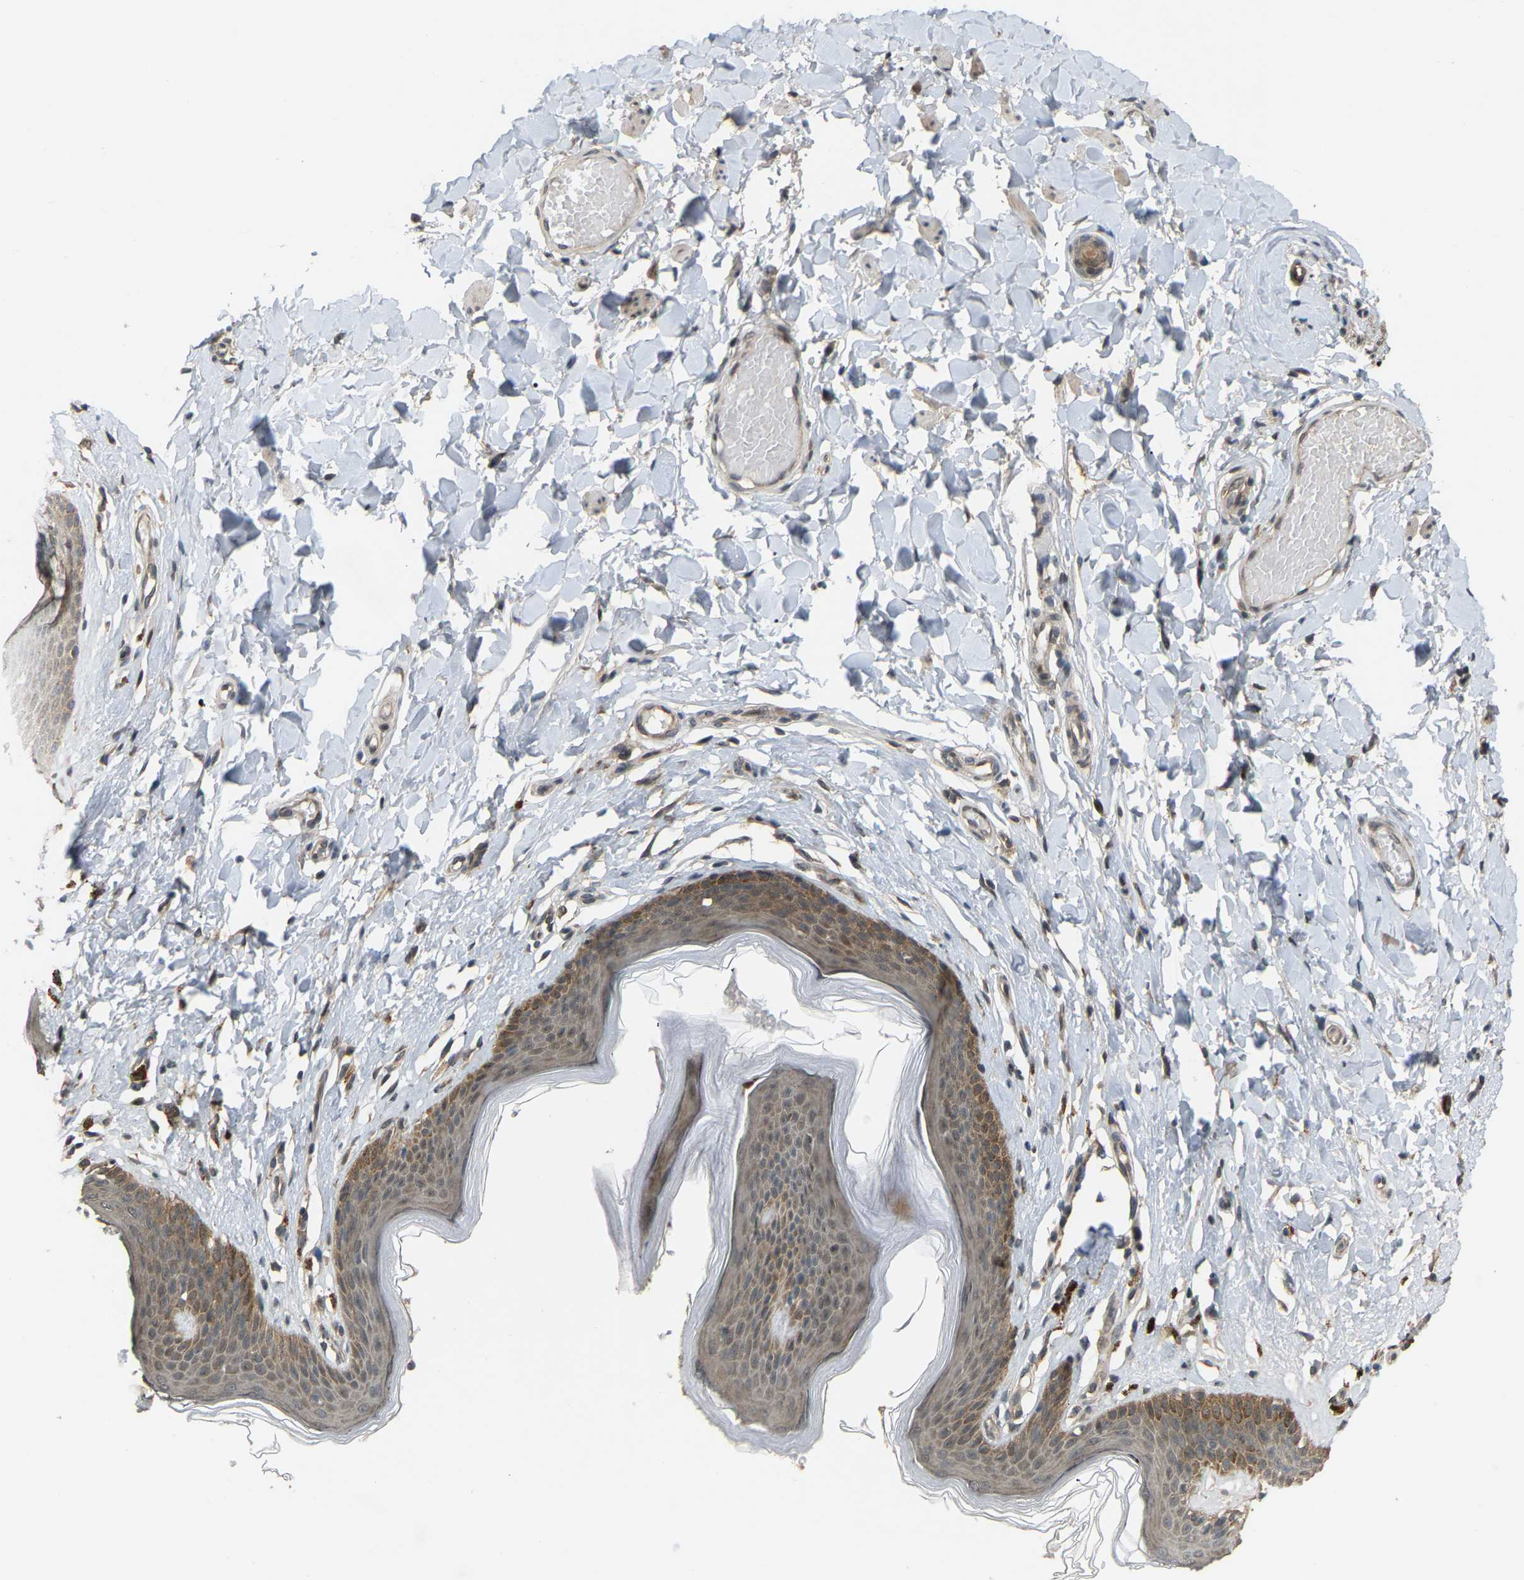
{"staining": {"intensity": "strong", "quantity": ">75%", "location": "cytoplasmic/membranous"}, "tissue": "skin", "cell_type": "Epidermal cells", "image_type": "normal", "snomed": [{"axis": "morphology", "description": "Normal tissue, NOS"}, {"axis": "topography", "description": "Vulva"}], "caption": "This image demonstrates immunohistochemistry (IHC) staining of unremarkable skin, with high strong cytoplasmic/membranous staining in approximately >75% of epidermal cells.", "gene": "CROT", "patient": {"sex": "female", "age": 66}}